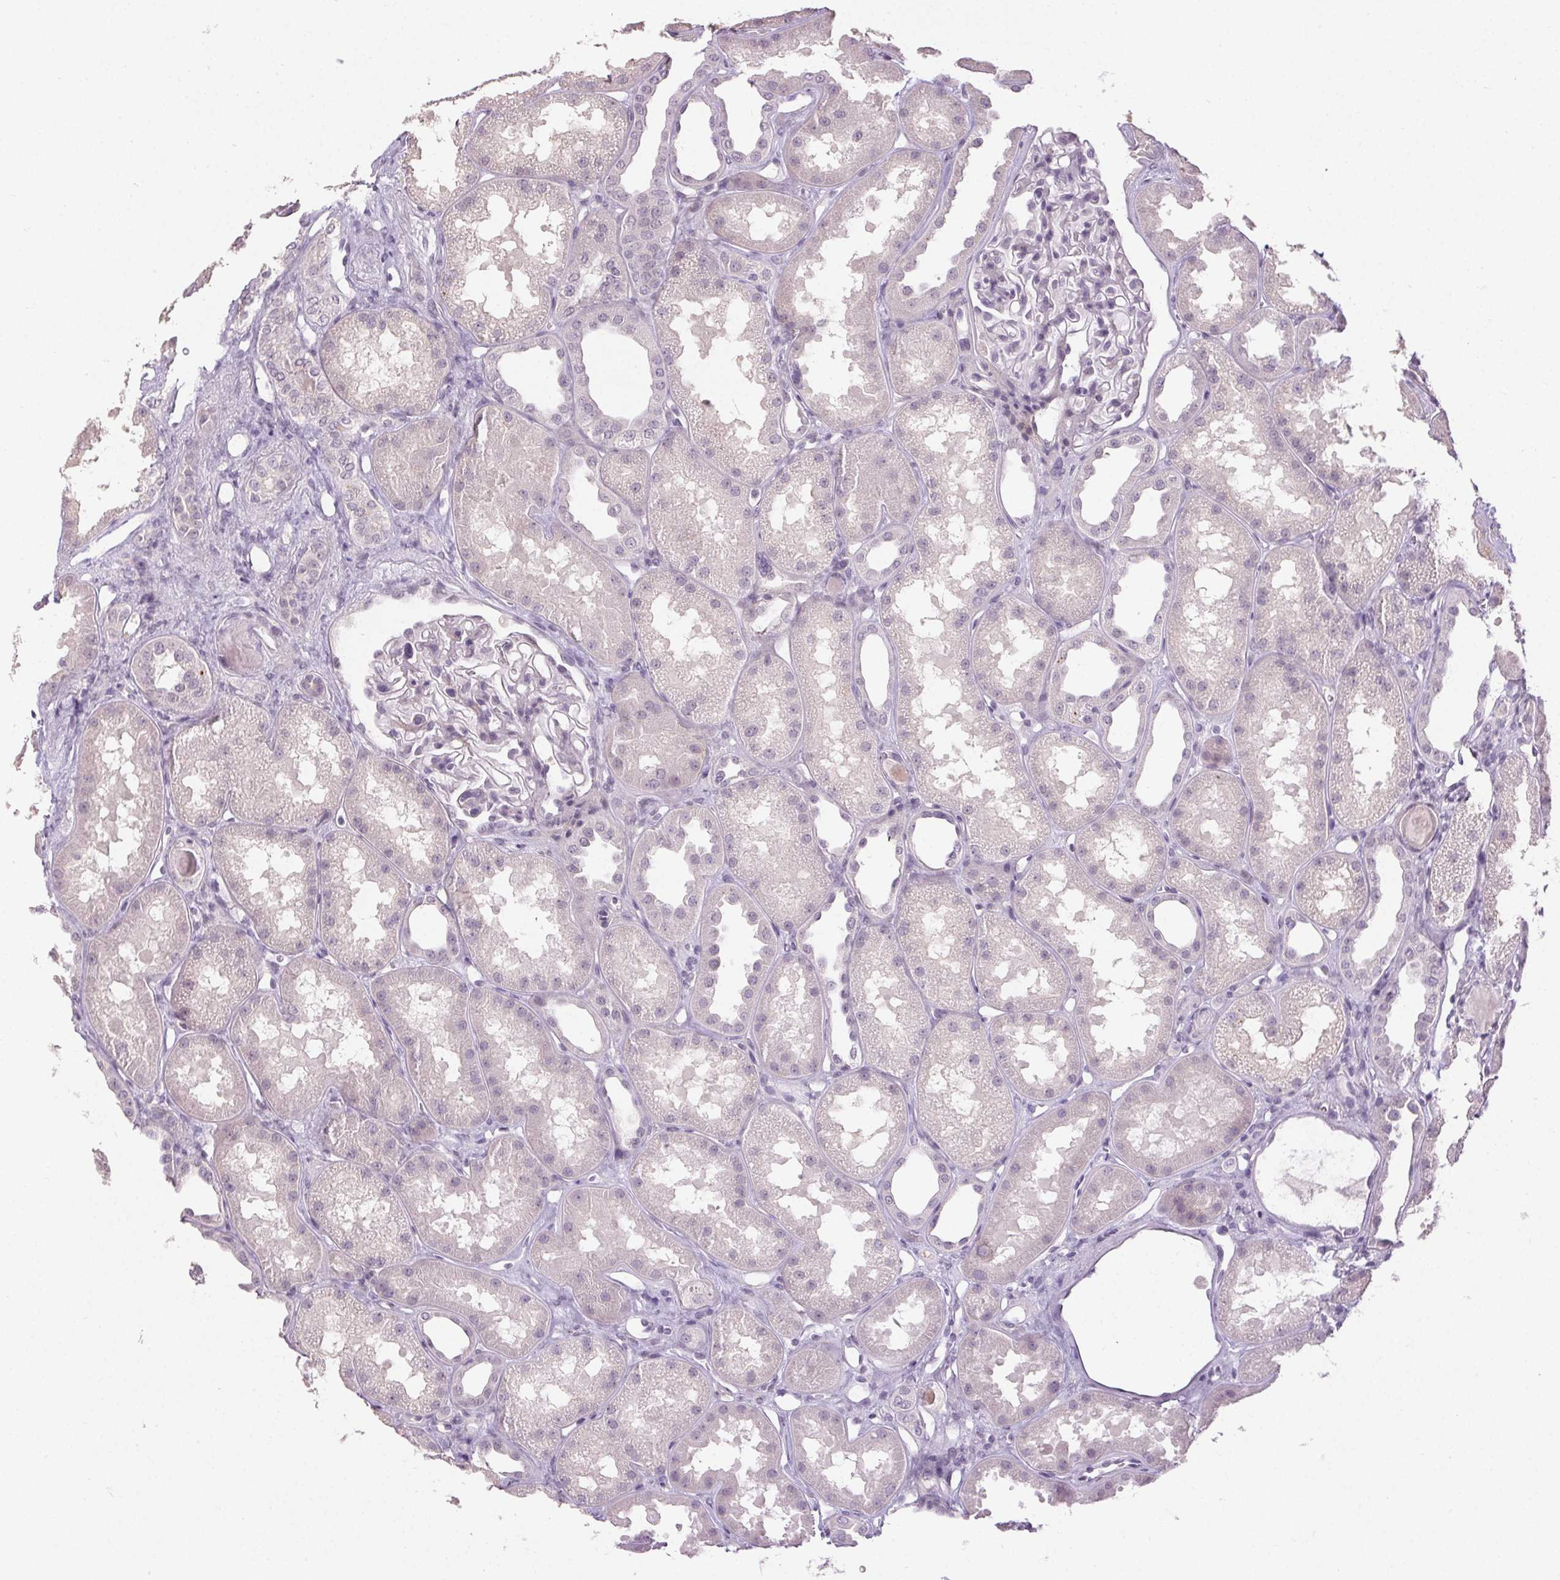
{"staining": {"intensity": "negative", "quantity": "none", "location": "none"}, "tissue": "kidney", "cell_type": "Cells in glomeruli", "image_type": "normal", "snomed": [{"axis": "morphology", "description": "Normal tissue, NOS"}, {"axis": "topography", "description": "Kidney"}], "caption": "Photomicrograph shows no protein positivity in cells in glomeruli of benign kidney. The staining was performed using DAB to visualize the protein expression in brown, while the nuclei were stained in blue with hematoxylin (Magnification: 20x).", "gene": "FAM168A", "patient": {"sex": "male", "age": 61}}